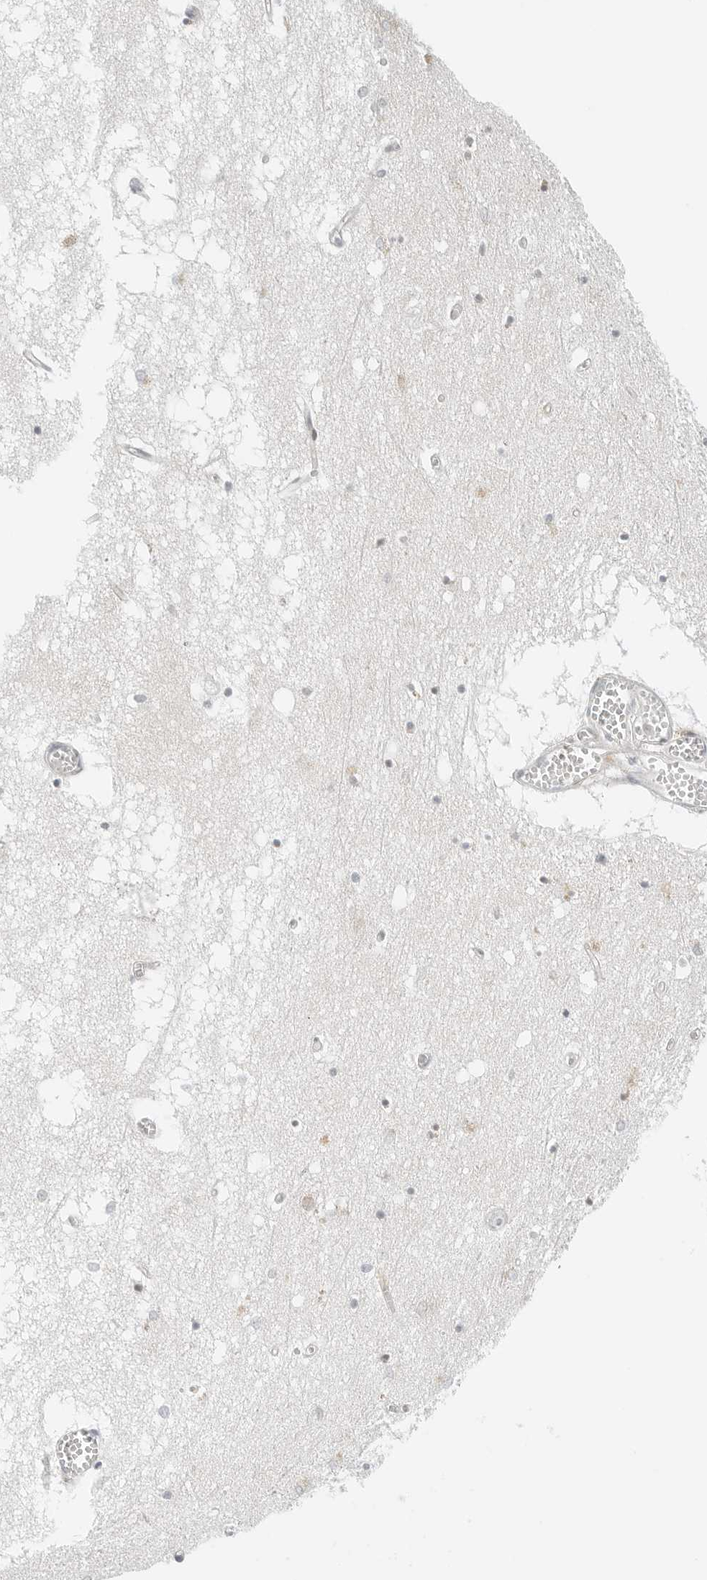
{"staining": {"intensity": "weak", "quantity": "<25%", "location": "cytoplasmic/membranous"}, "tissue": "hippocampus", "cell_type": "Glial cells", "image_type": "normal", "snomed": [{"axis": "morphology", "description": "Normal tissue, NOS"}, {"axis": "topography", "description": "Hippocampus"}], "caption": "A micrograph of hippocampus stained for a protein exhibits no brown staining in glial cells.", "gene": "IQCC", "patient": {"sex": "male", "age": 70}}